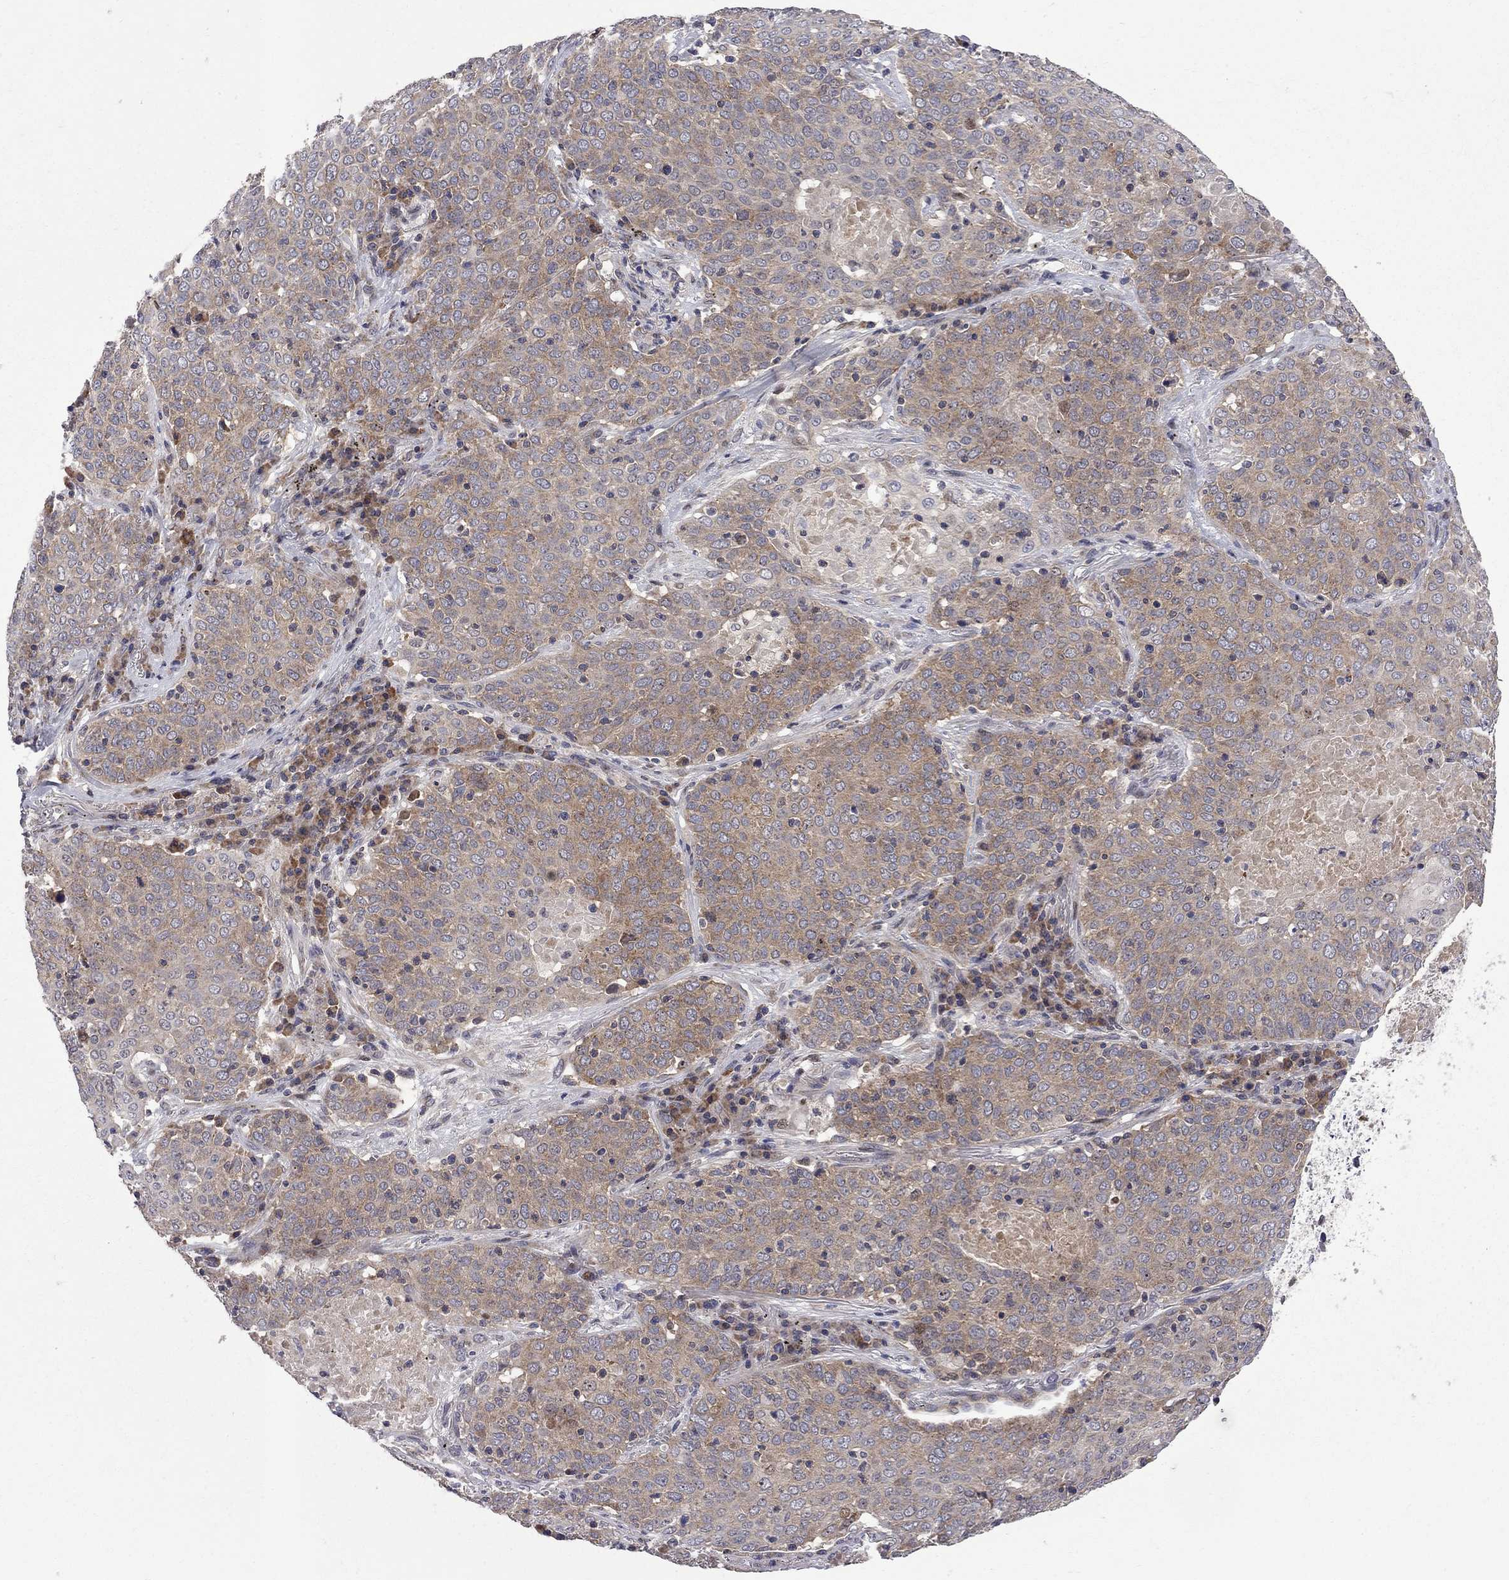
{"staining": {"intensity": "moderate", "quantity": "<25%", "location": "cytoplasmic/membranous"}, "tissue": "lung cancer", "cell_type": "Tumor cells", "image_type": "cancer", "snomed": [{"axis": "morphology", "description": "Squamous cell carcinoma, NOS"}, {"axis": "topography", "description": "Lung"}], "caption": "A micrograph showing moderate cytoplasmic/membranous staining in approximately <25% of tumor cells in lung cancer, as visualized by brown immunohistochemical staining.", "gene": "CNOT11", "patient": {"sex": "male", "age": 82}}